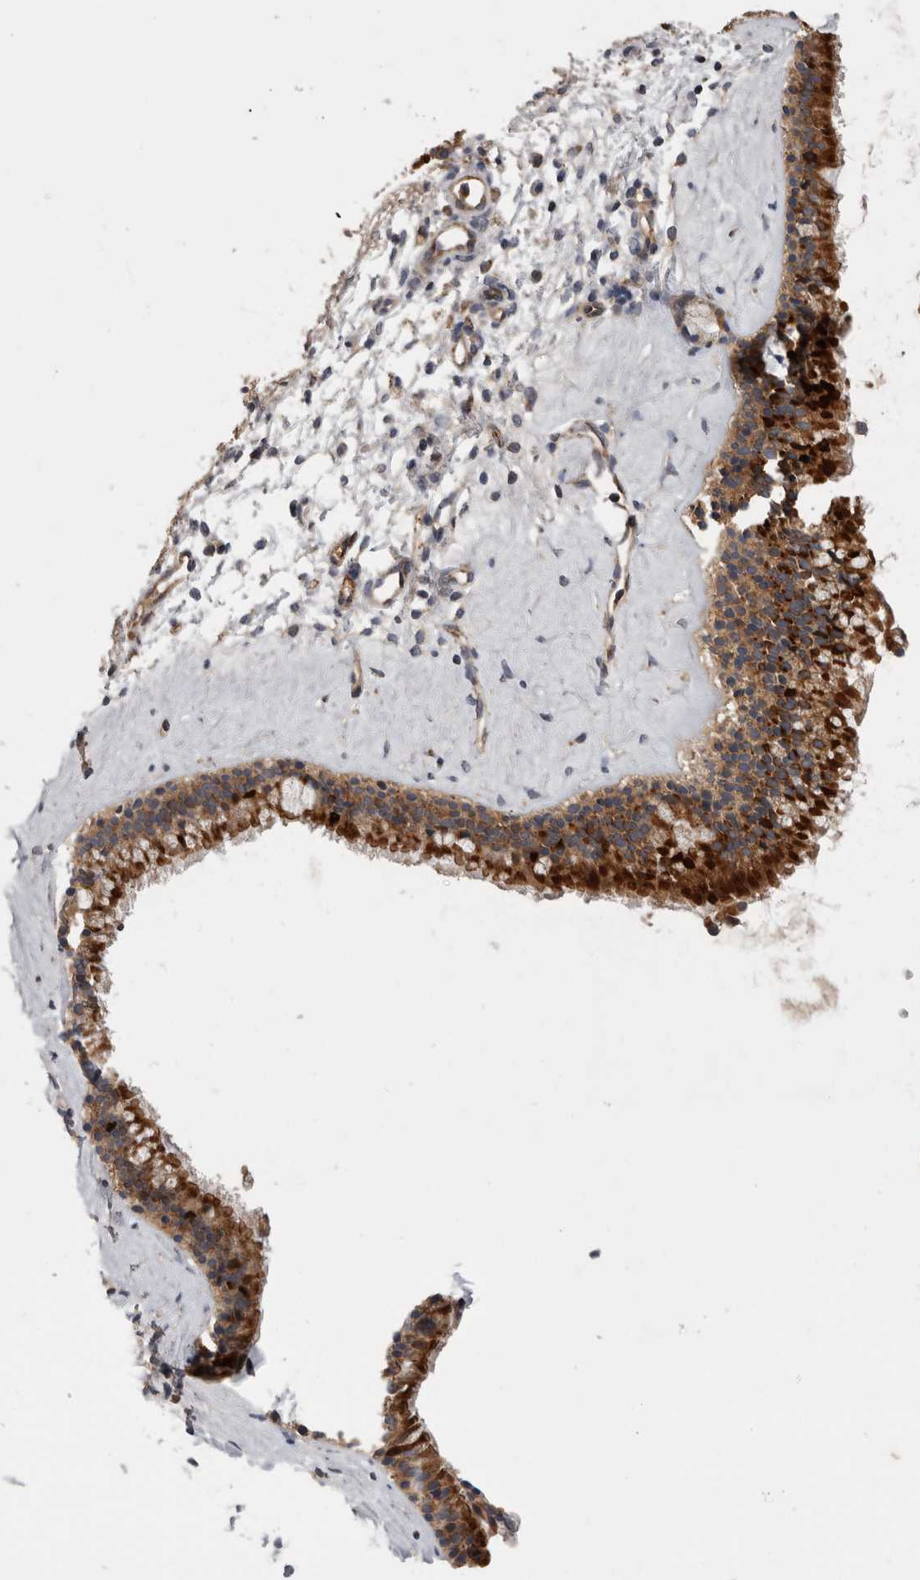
{"staining": {"intensity": "strong", "quantity": ">75%", "location": "cytoplasmic/membranous"}, "tissue": "nasopharynx", "cell_type": "Respiratory epithelial cells", "image_type": "normal", "snomed": [{"axis": "morphology", "description": "Normal tissue, NOS"}, {"axis": "topography", "description": "Nasopharynx"}], "caption": "The image demonstrates a brown stain indicating the presence of a protein in the cytoplasmic/membranous of respiratory epithelial cells in nasopharynx. The protein is stained brown, and the nuclei are stained in blue (DAB (3,3'-diaminobenzidine) IHC with brightfield microscopy, high magnification).", "gene": "DARS2", "patient": {"sex": "female", "age": 42}}